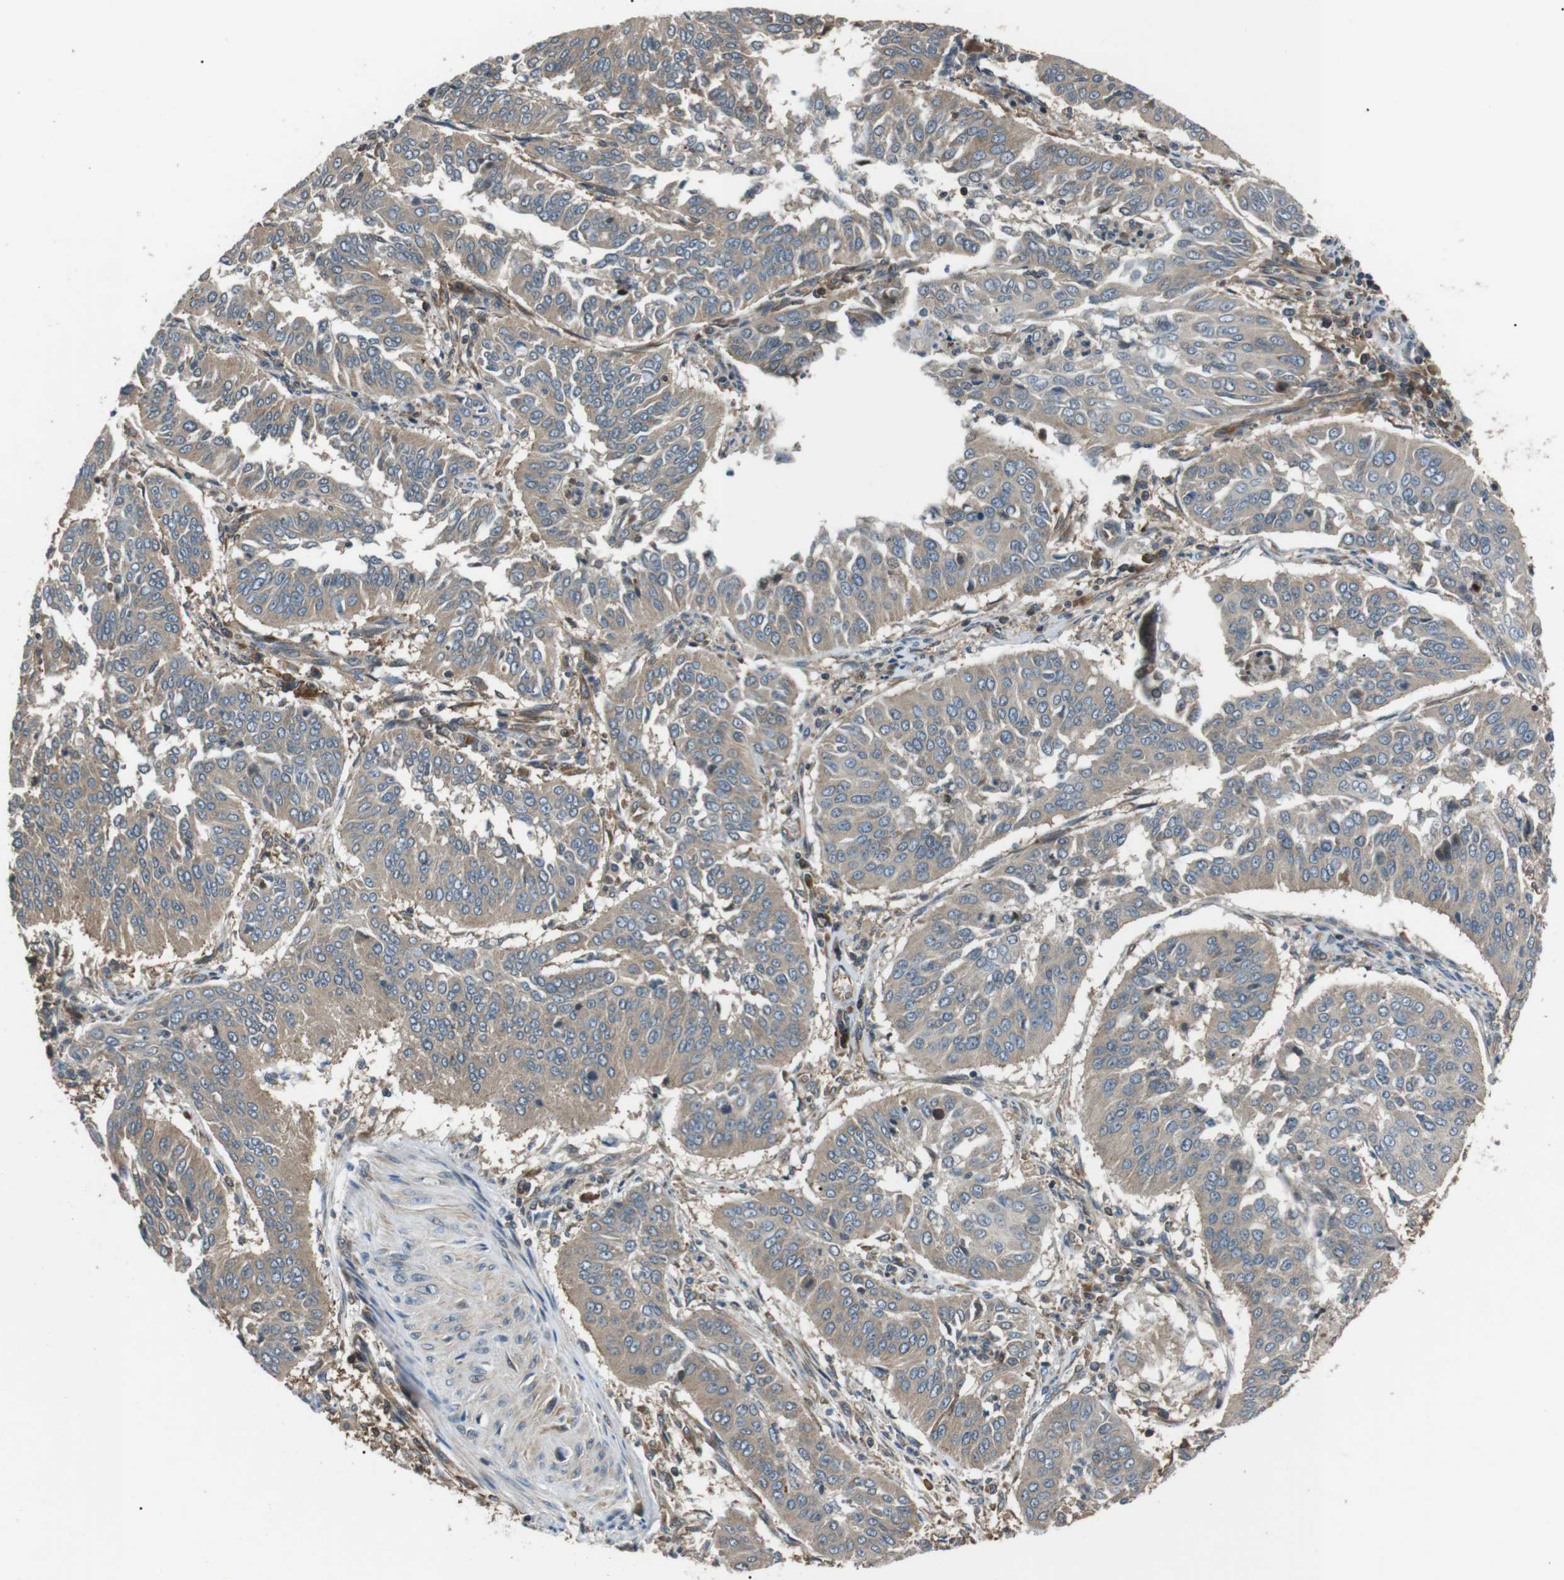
{"staining": {"intensity": "moderate", "quantity": "<25%", "location": "cytoplasmic/membranous"}, "tissue": "cervical cancer", "cell_type": "Tumor cells", "image_type": "cancer", "snomed": [{"axis": "morphology", "description": "Normal tissue, NOS"}, {"axis": "morphology", "description": "Squamous cell carcinoma, NOS"}, {"axis": "topography", "description": "Cervix"}], "caption": "A high-resolution histopathology image shows immunohistochemistry staining of cervical squamous cell carcinoma, which demonstrates moderate cytoplasmic/membranous positivity in approximately <25% of tumor cells.", "gene": "GPR161", "patient": {"sex": "female", "age": 39}}